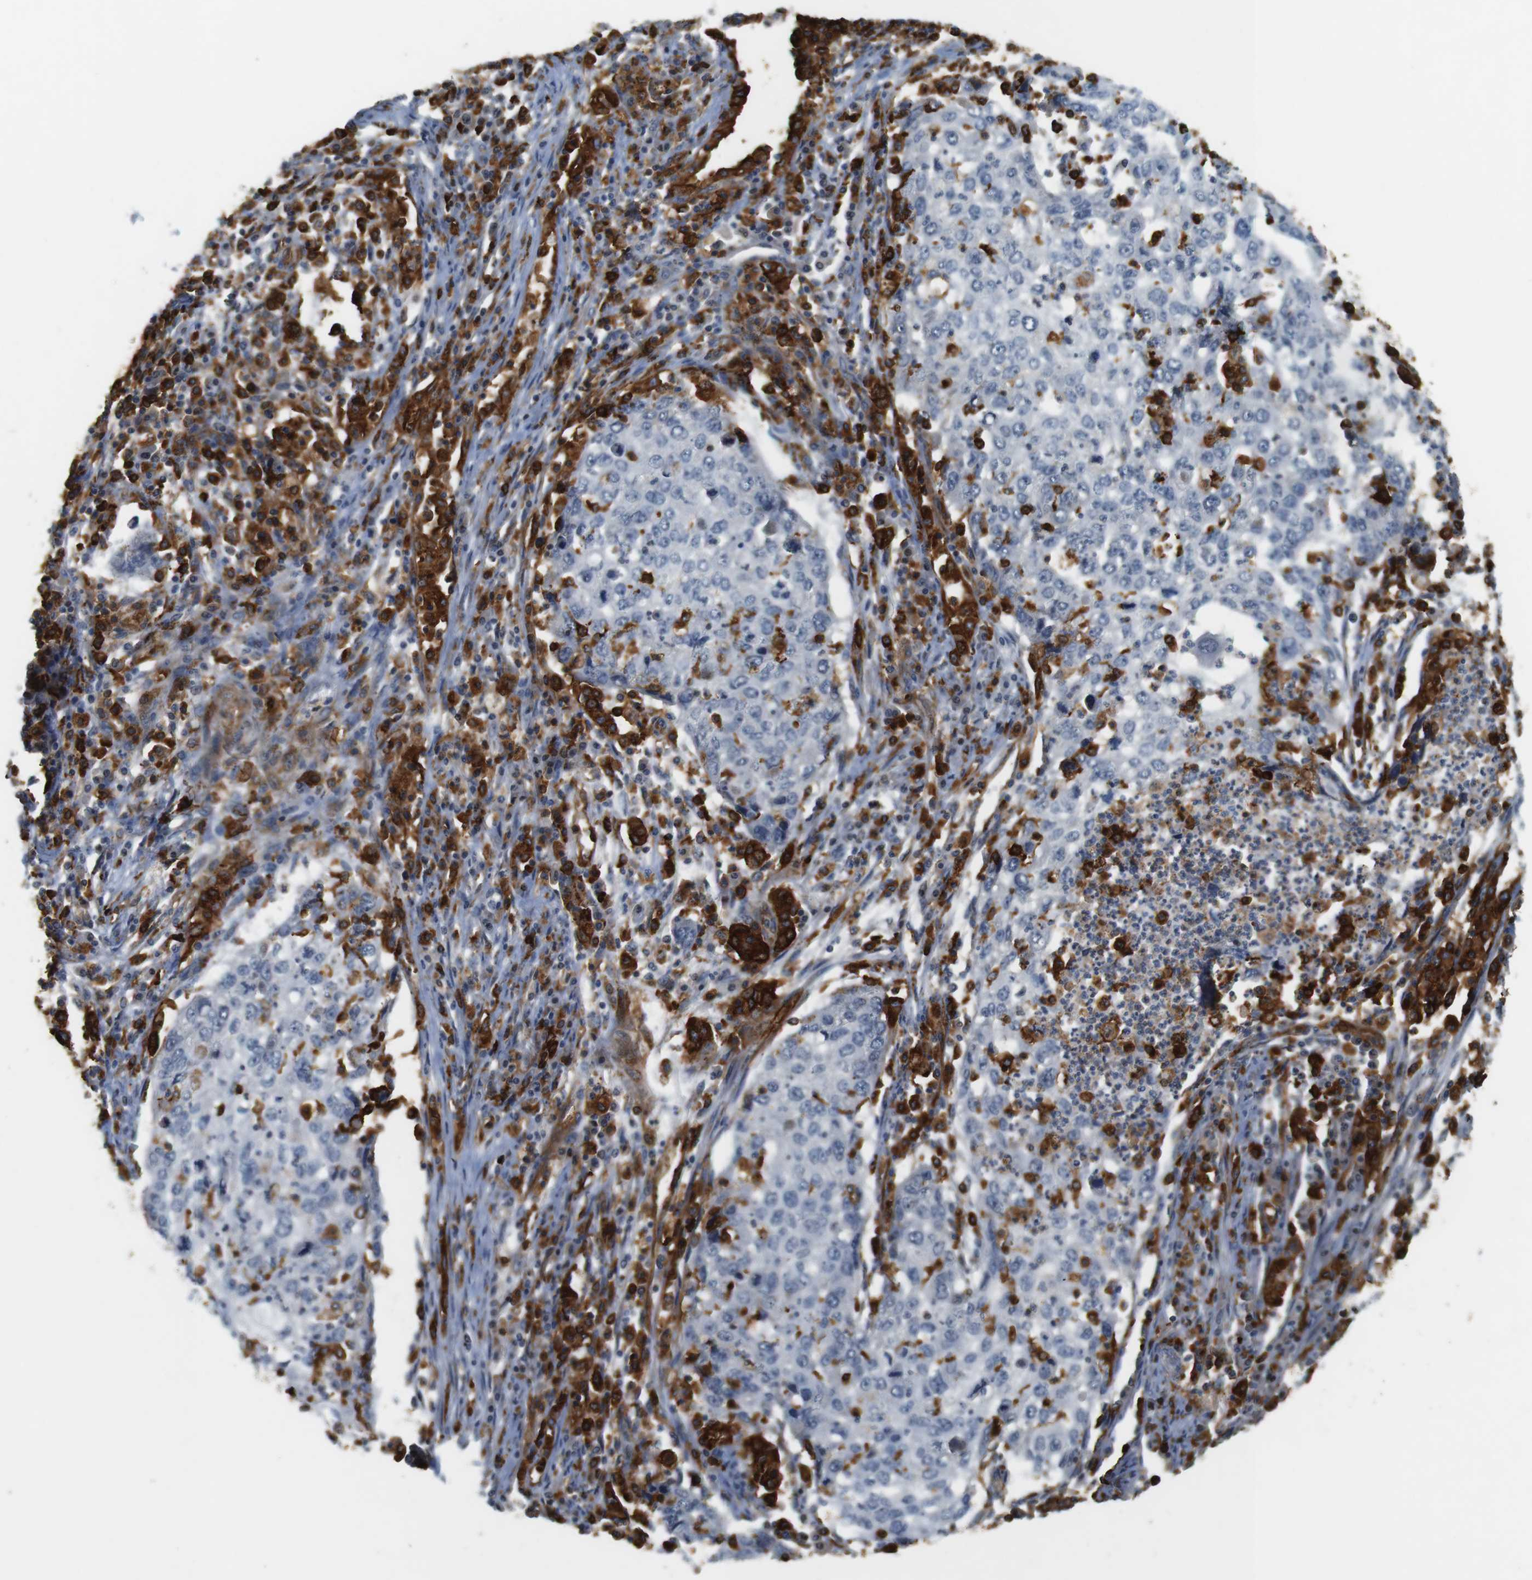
{"staining": {"intensity": "negative", "quantity": "none", "location": "none"}, "tissue": "lung cancer", "cell_type": "Tumor cells", "image_type": "cancer", "snomed": [{"axis": "morphology", "description": "Squamous cell carcinoma, NOS"}, {"axis": "topography", "description": "Lung"}], "caption": "An immunohistochemistry micrograph of lung cancer is shown. There is no staining in tumor cells of lung cancer.", "gene": "HLA-DRA", "patient": {"sex": "female", "age": 63}}